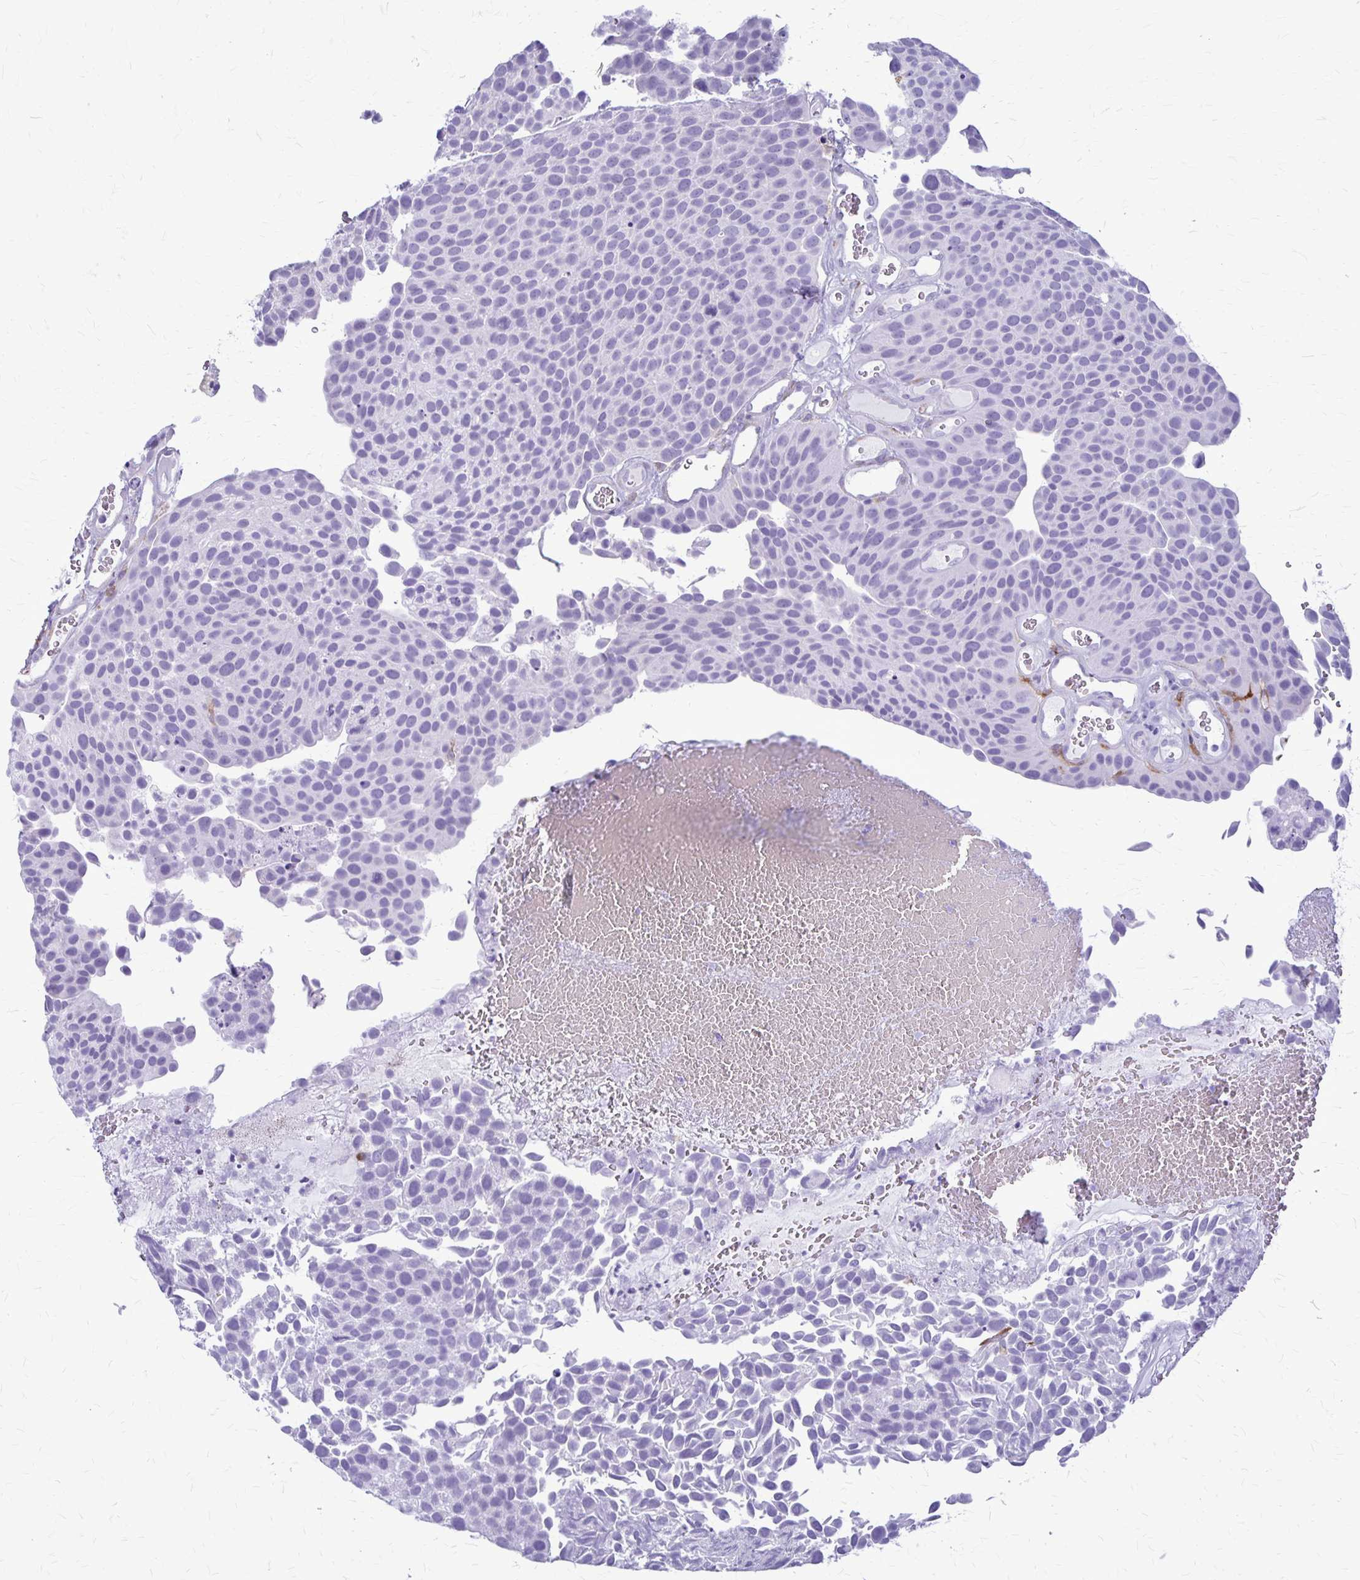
{"staining": {"intensity": "negative", "quantity": "none", "location": "none"}, "tissue": "urothelial cancer", "cell_type": "Tumor cells", "image_type": "cancer", "snomed": [{"axis": "morphology", "description": "Urothelial carcinoma, Low grade"}, {"axis": "topography", "description": "Urinary bladder"}], "caption": "IHC image of human low-grade urothelial carcinoma stained for a protein (brown), which demonstrates no staining in tumor cells.", "gene": "RTN1", "patient": {"sex": "female", "age": 69}}